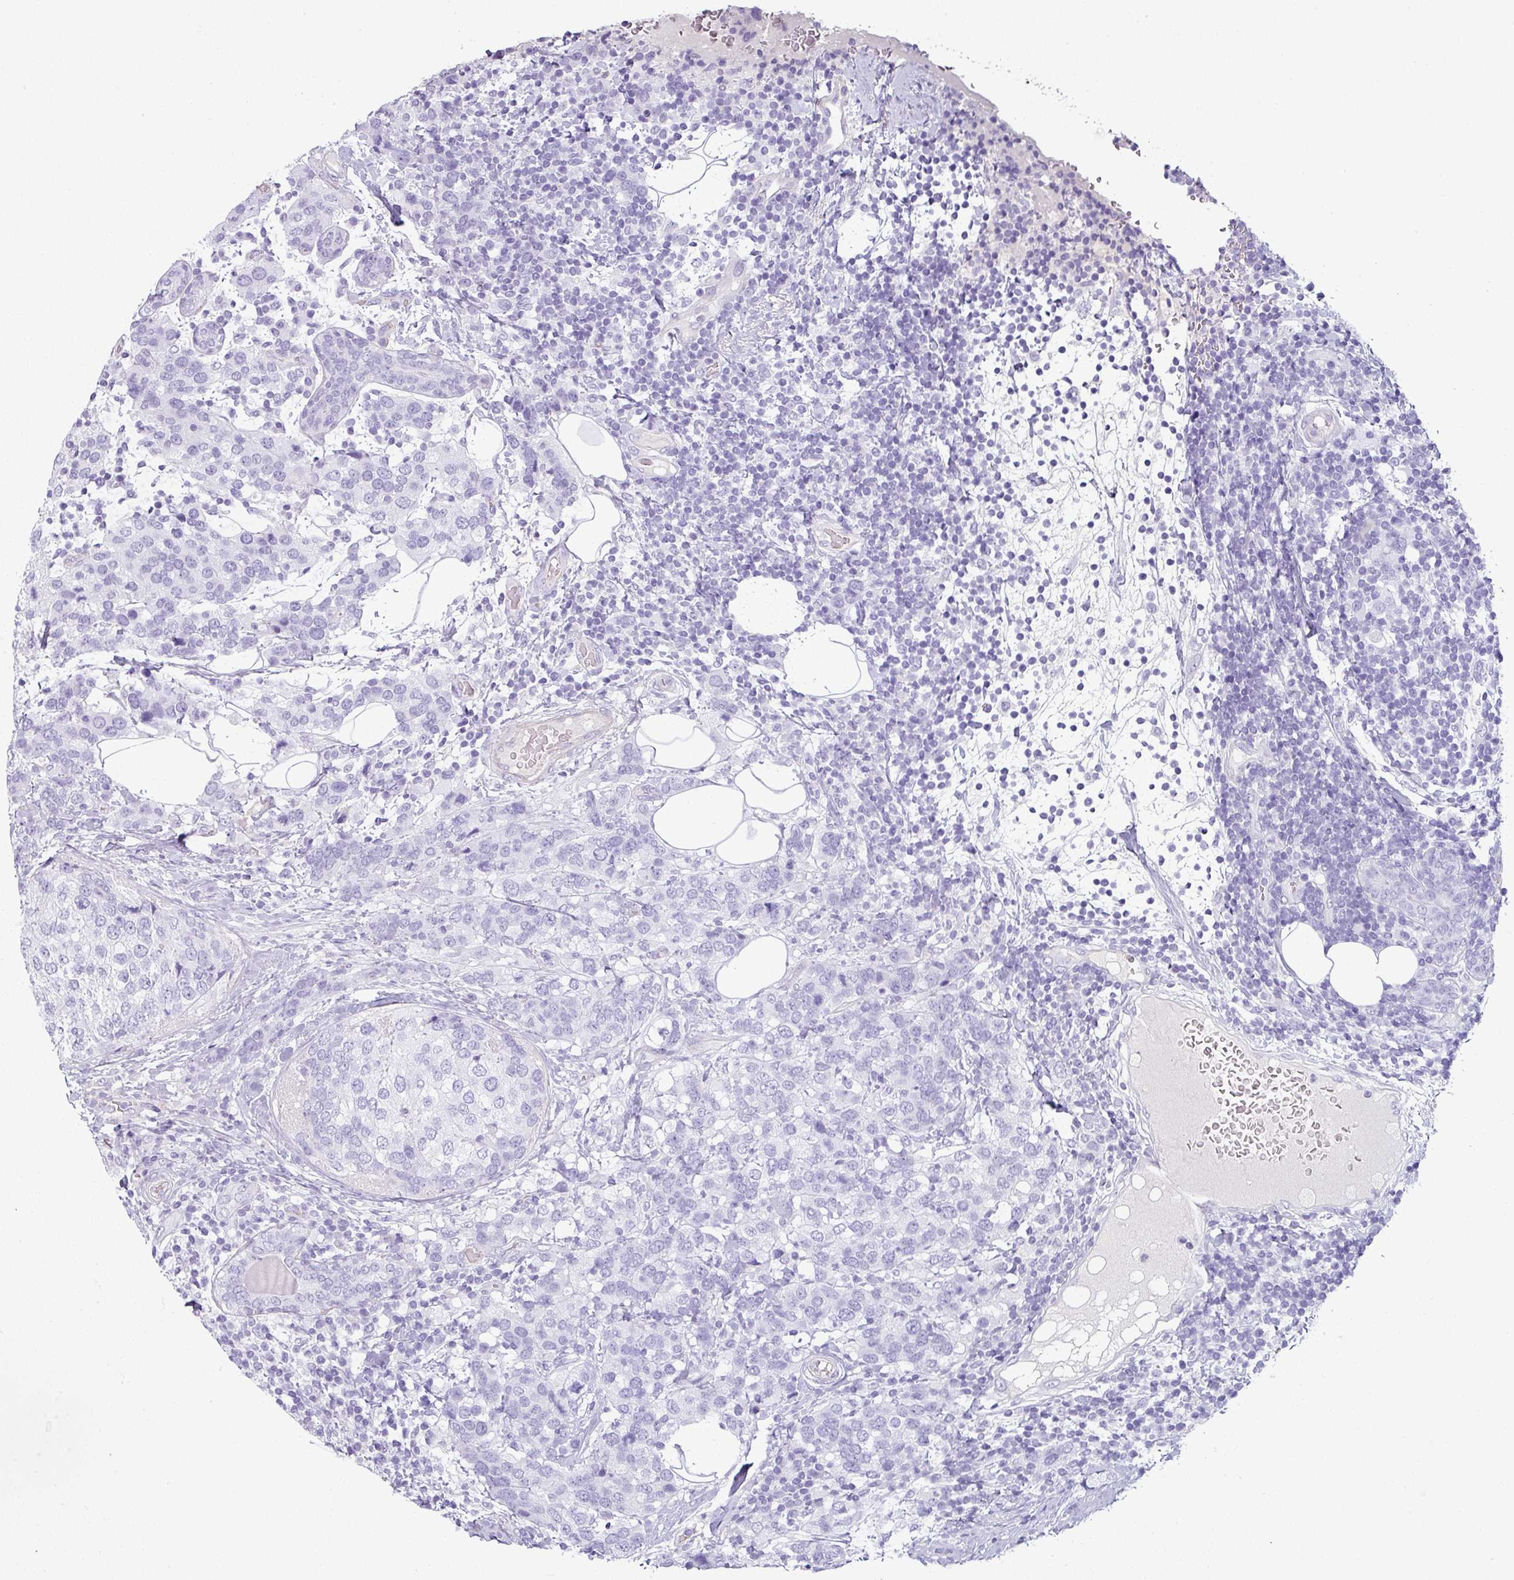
{"staining": {"intensity": "negative", "quantity": "none", "location": "none"}, "tissue": "breast cancer", "cell_type": "Tumor cells", "image_type": "cancer", "snomed": [{"axis": "morphology", "description": "Lobular carcinoma"}, {"axis": "topography", "description": "Breast"}], "caption": "Breast lobular carcinoma was stained to show a protein in brown. There is no significant staining in tumor cells.", "gene": "VCX2", "patient": {"sex": "female", "age": 59}}